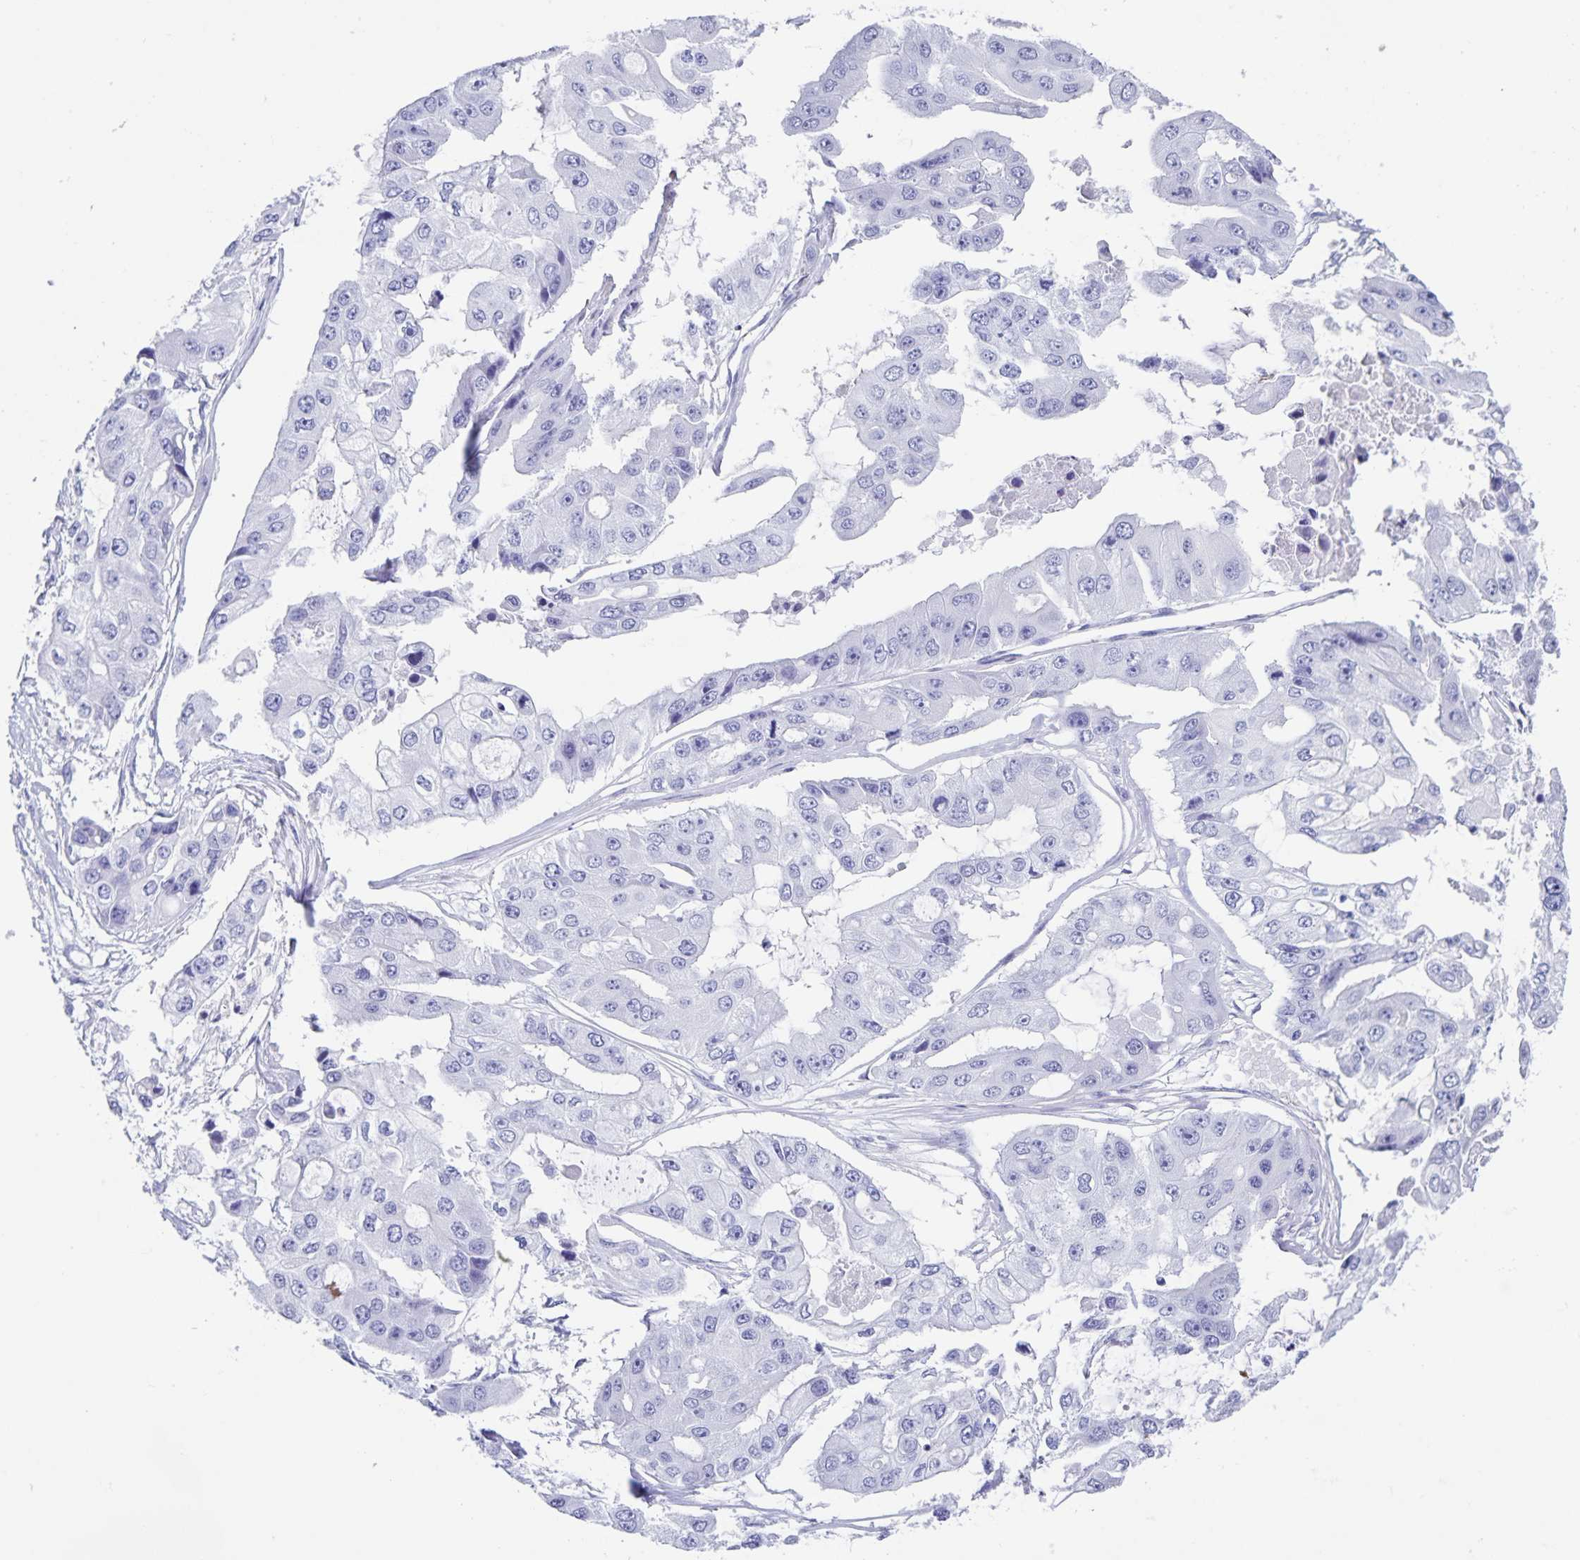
{"staining": {"intensity": "negative", "quantity": "none", "location": "none"}, "tissue": "ovarian cancer", "cell_type": "Tumor cells", "image_type": "cancer", "snomed": [{"axis": "morphology", "description": "Cystadenocarcinoma, serous, NOS"}, {"axis": "topography", "description": "Ovary"}], "caption": "This is a image of IHC staining of serous cystadenocarcinoma (ovarian), which shows no positivity in tumor cells.", "gene": "C11orf42", "patient": {"sex": "female", "age": 56}}